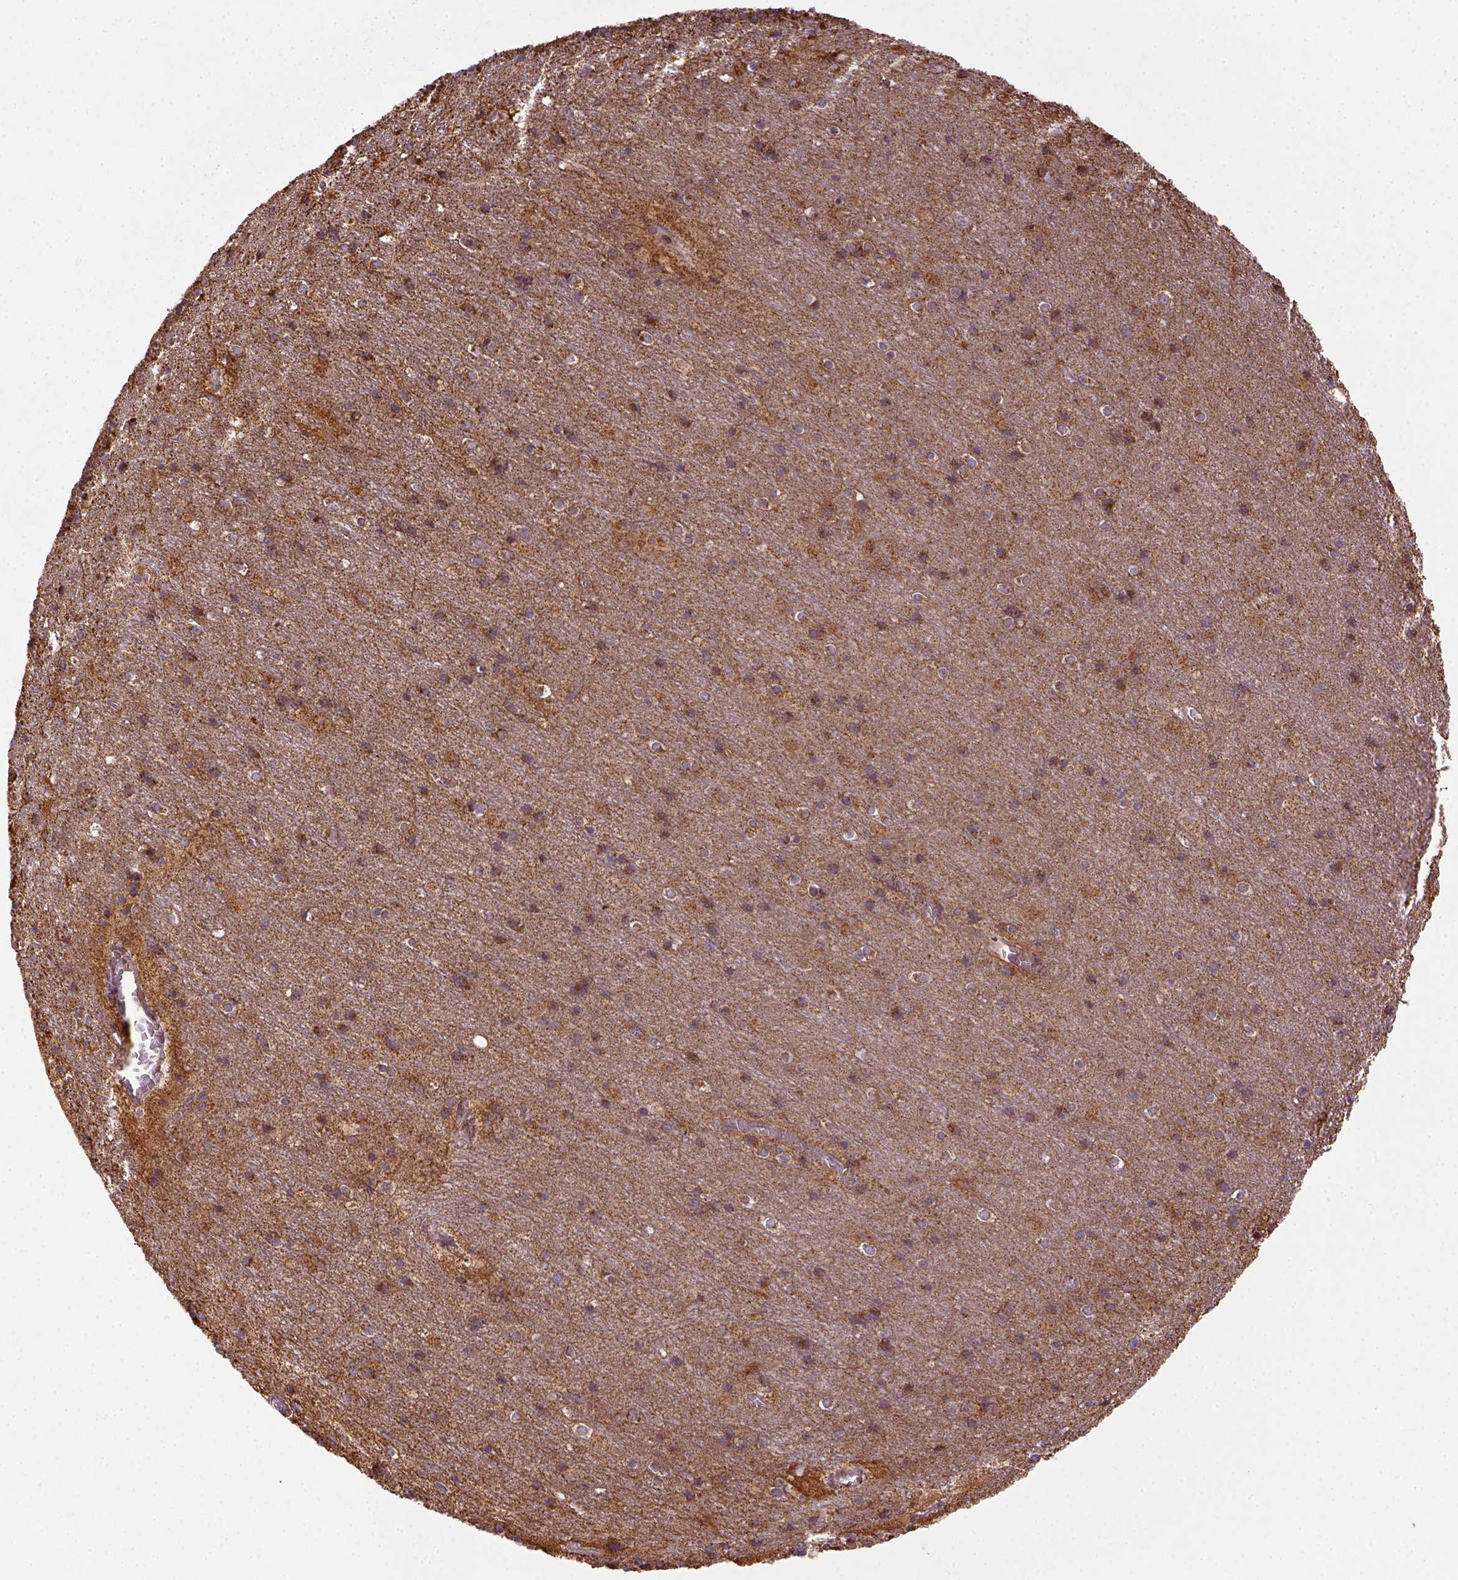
{"staining": {"intensity": "strong", "quantity": ">75%", "location": "cytoplasmic/membranous"}, "tissue": "cerebellum", "cell_type": "Cells in granular layer", "image_type": "normal", "snomed": [{"axis": "morphology", "description": "Normal tissue, NOS"}, {"axis": "topography", "description": "Cerebellum"}], "caption": "A high-resolution histopathology image shows immunohistochemistry staining of unremarkable cerebellum, which shows strong cytoplasmic/membranous positivity in approximately >75% of cells in granular layer.", "gene": "MAPK8IP3", "patient": {"sex": "male", "age": 70}}